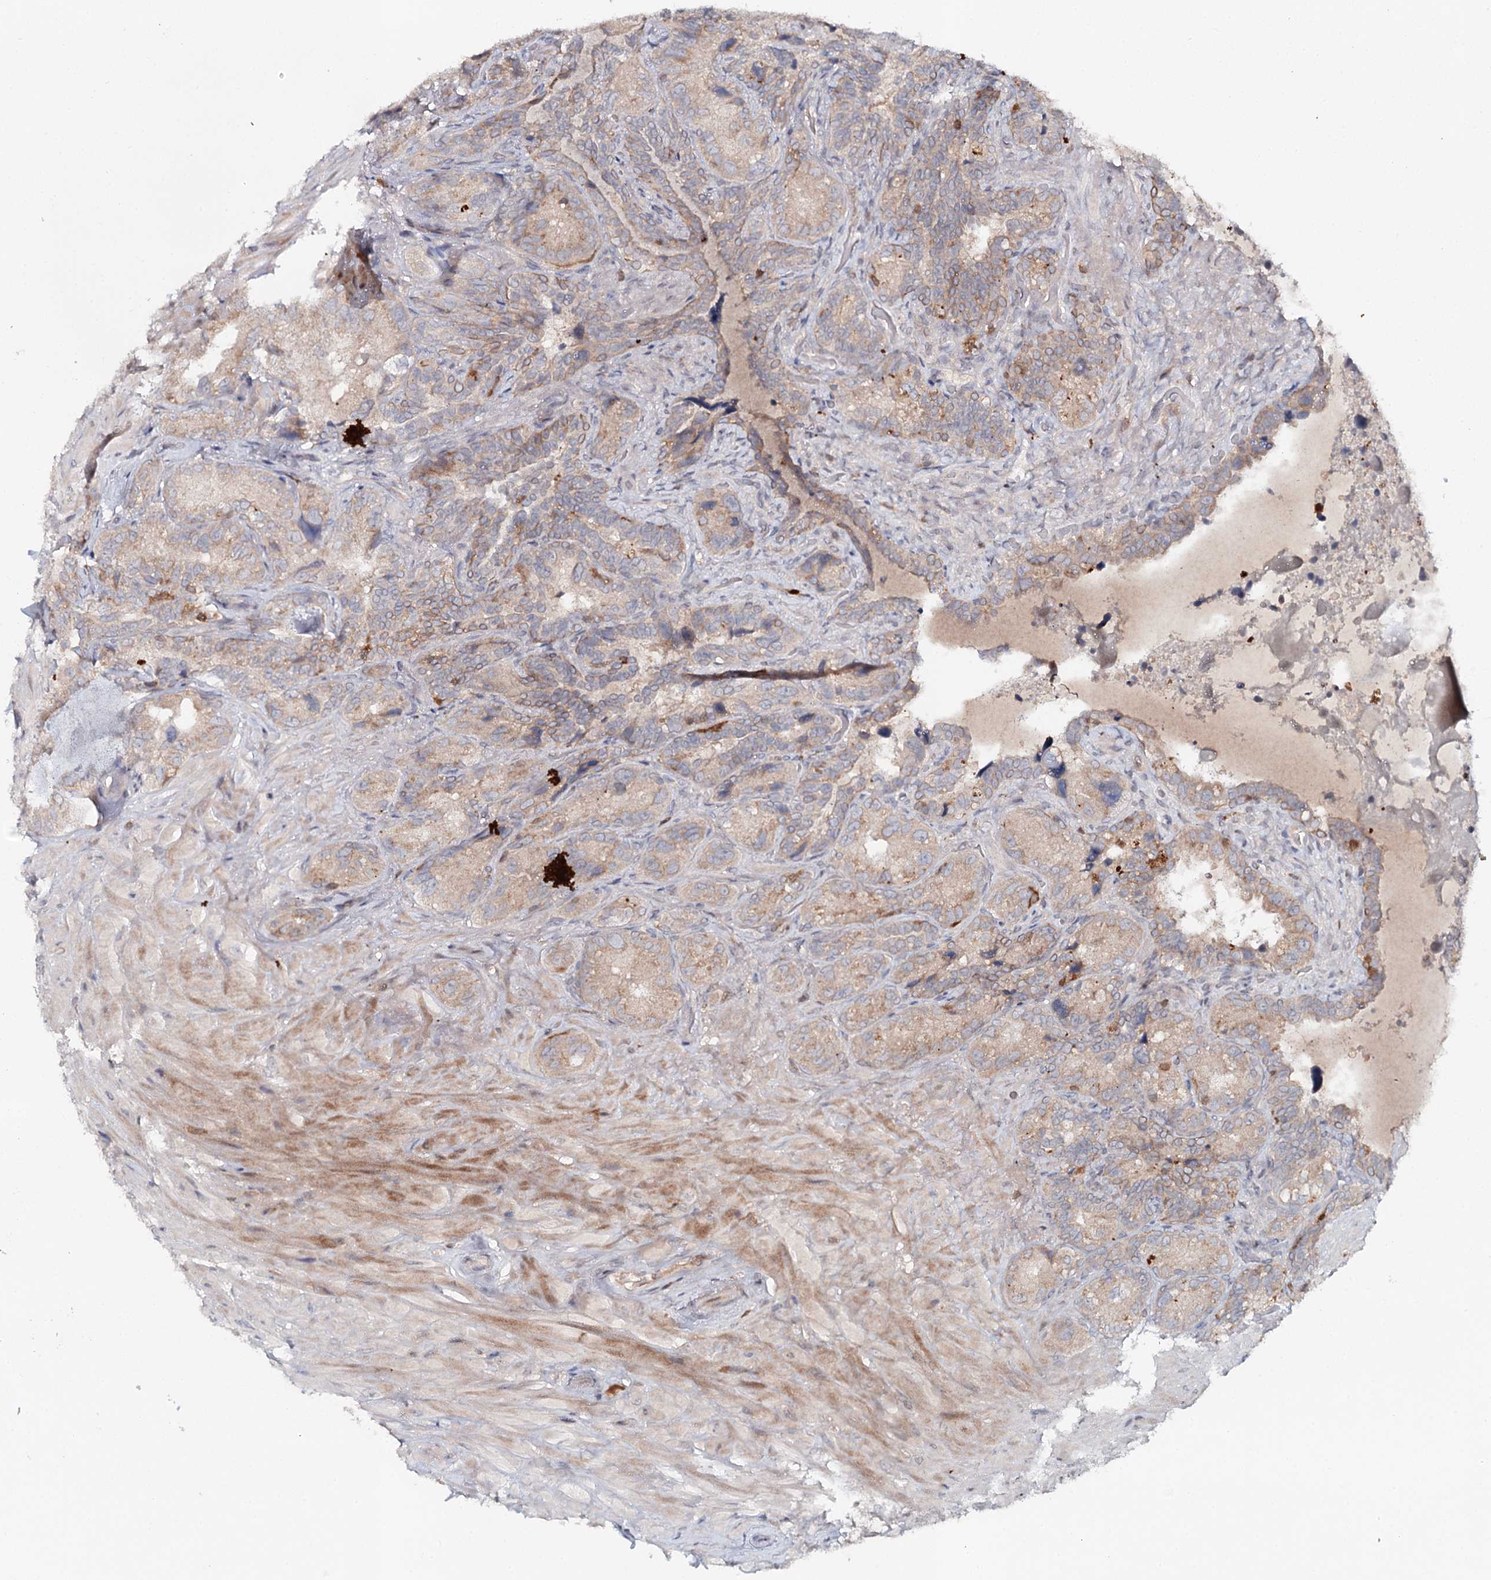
{"staining": {"intensity": "moderate", "quantity": "25%-75%", "location": "cytoplasmic/membranous"}, "tissue": "seminal vesicle", "cell_type": "Glandular cells", "image_type": "normal", "snomed": [{"axis": "morphology", "description": "Normal tissue, NOS"}, {"axis": "topography", "description": "Seminal veicle"}, {"axis": "topography", "description": "Peripheral nerve tissue"}], "caption": "Immunohistochemical staining of benign human seminal vesicle exhibits medium levels of moderate cytoplasmic/membranous positivity in about 25%-75% of glandular cells.", "gene": "SLC41A2", "patient": {"sex": "male", "age": 67}}